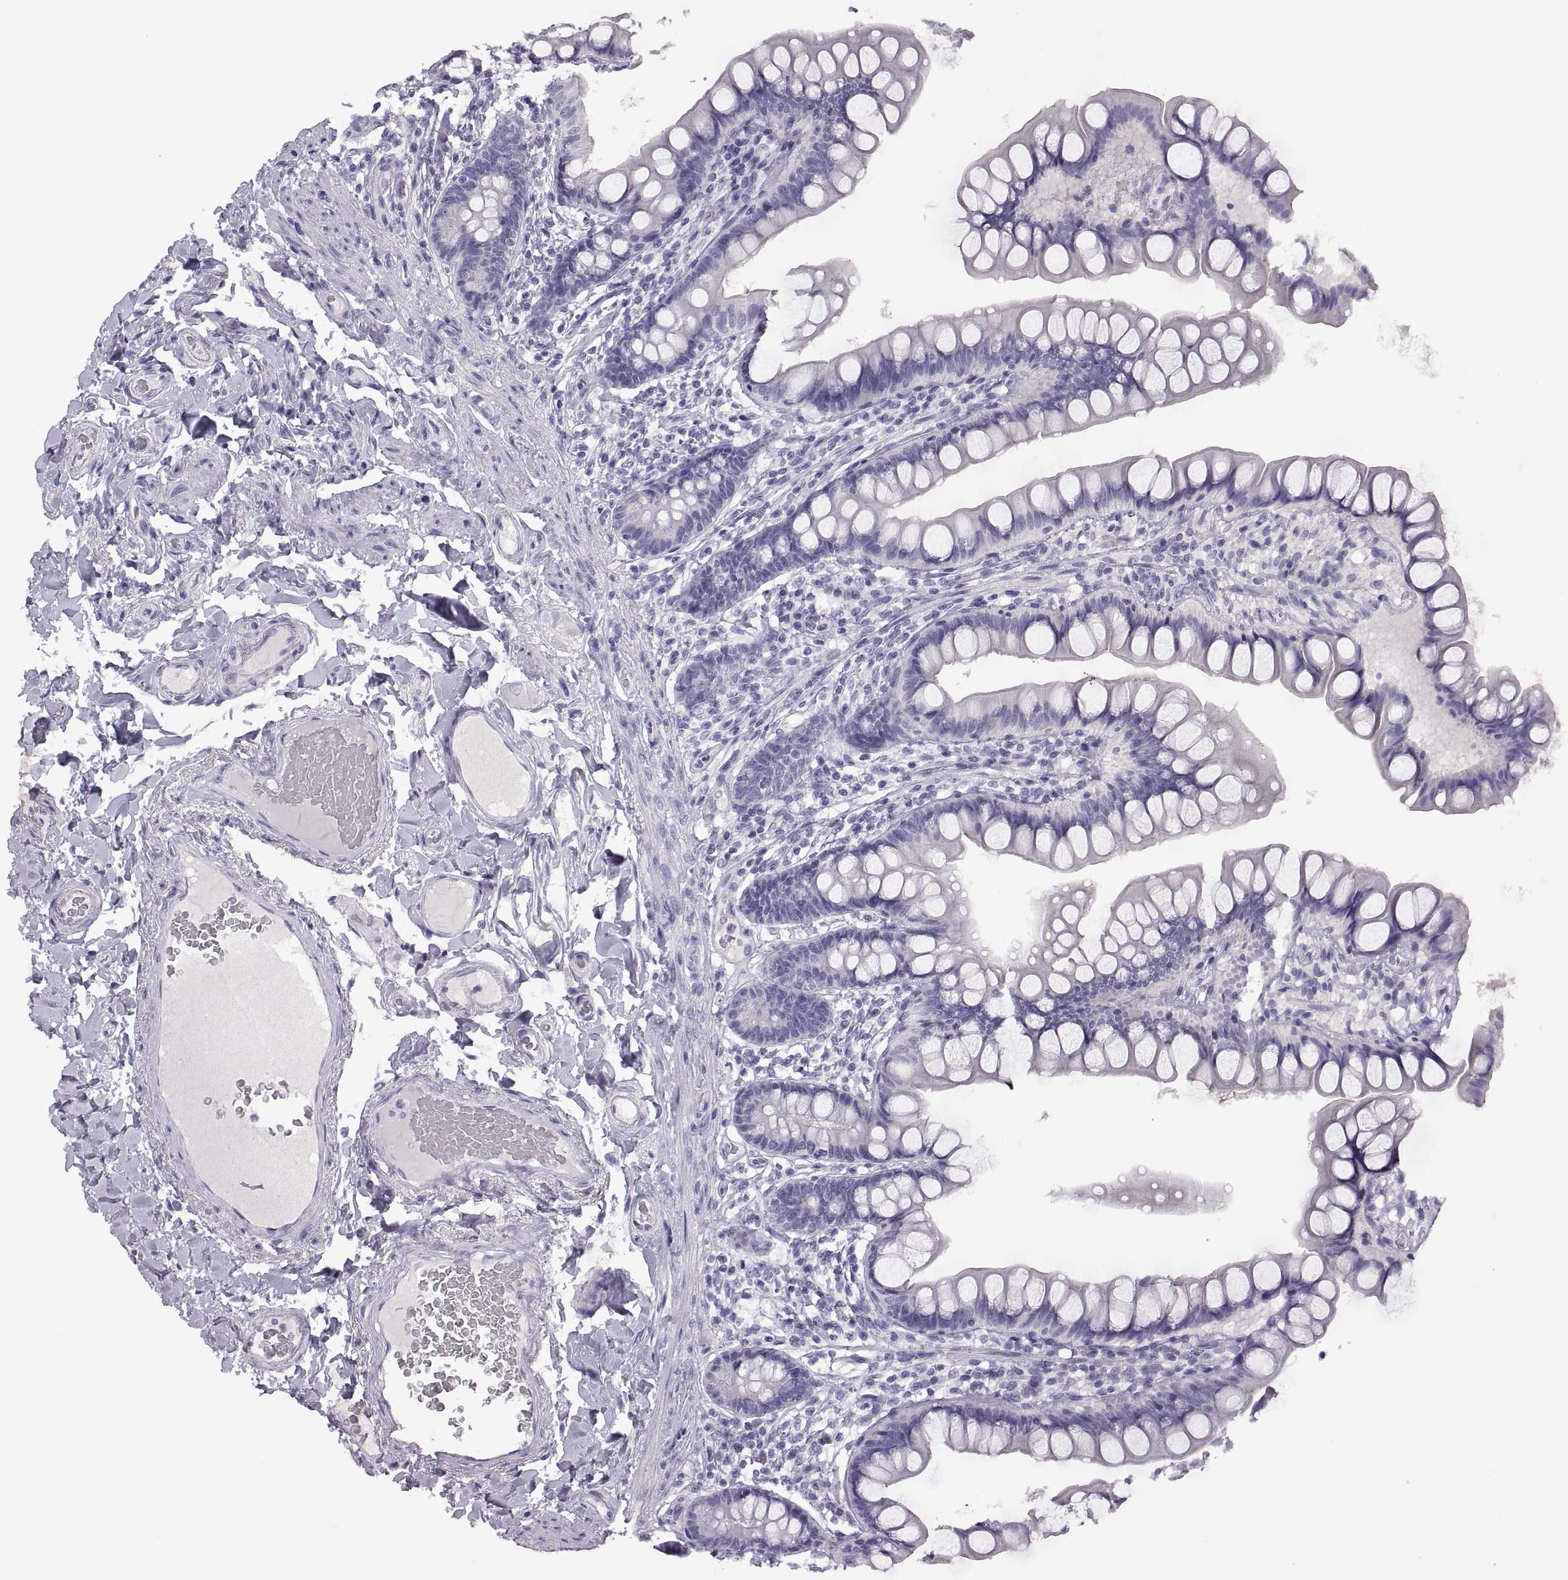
{"staining": {"intensity": "negative", "quantity": "none", "location": "none"}, "tissue": "small intestine", "cell_type": "Glandular cells", "image_type": "normal", "snomed": [{"axis": "morphology", "description": "Normal tissue, NOS"}, {"axis": "topography", "description": "Small intestine"}], "caption": "This is an immunohistochemistry (IHC) image of benign human small intestine. There is no positivity in glandular cells.", "gene": "RDM1", "patient": {"sex": "male", "age": 70}}